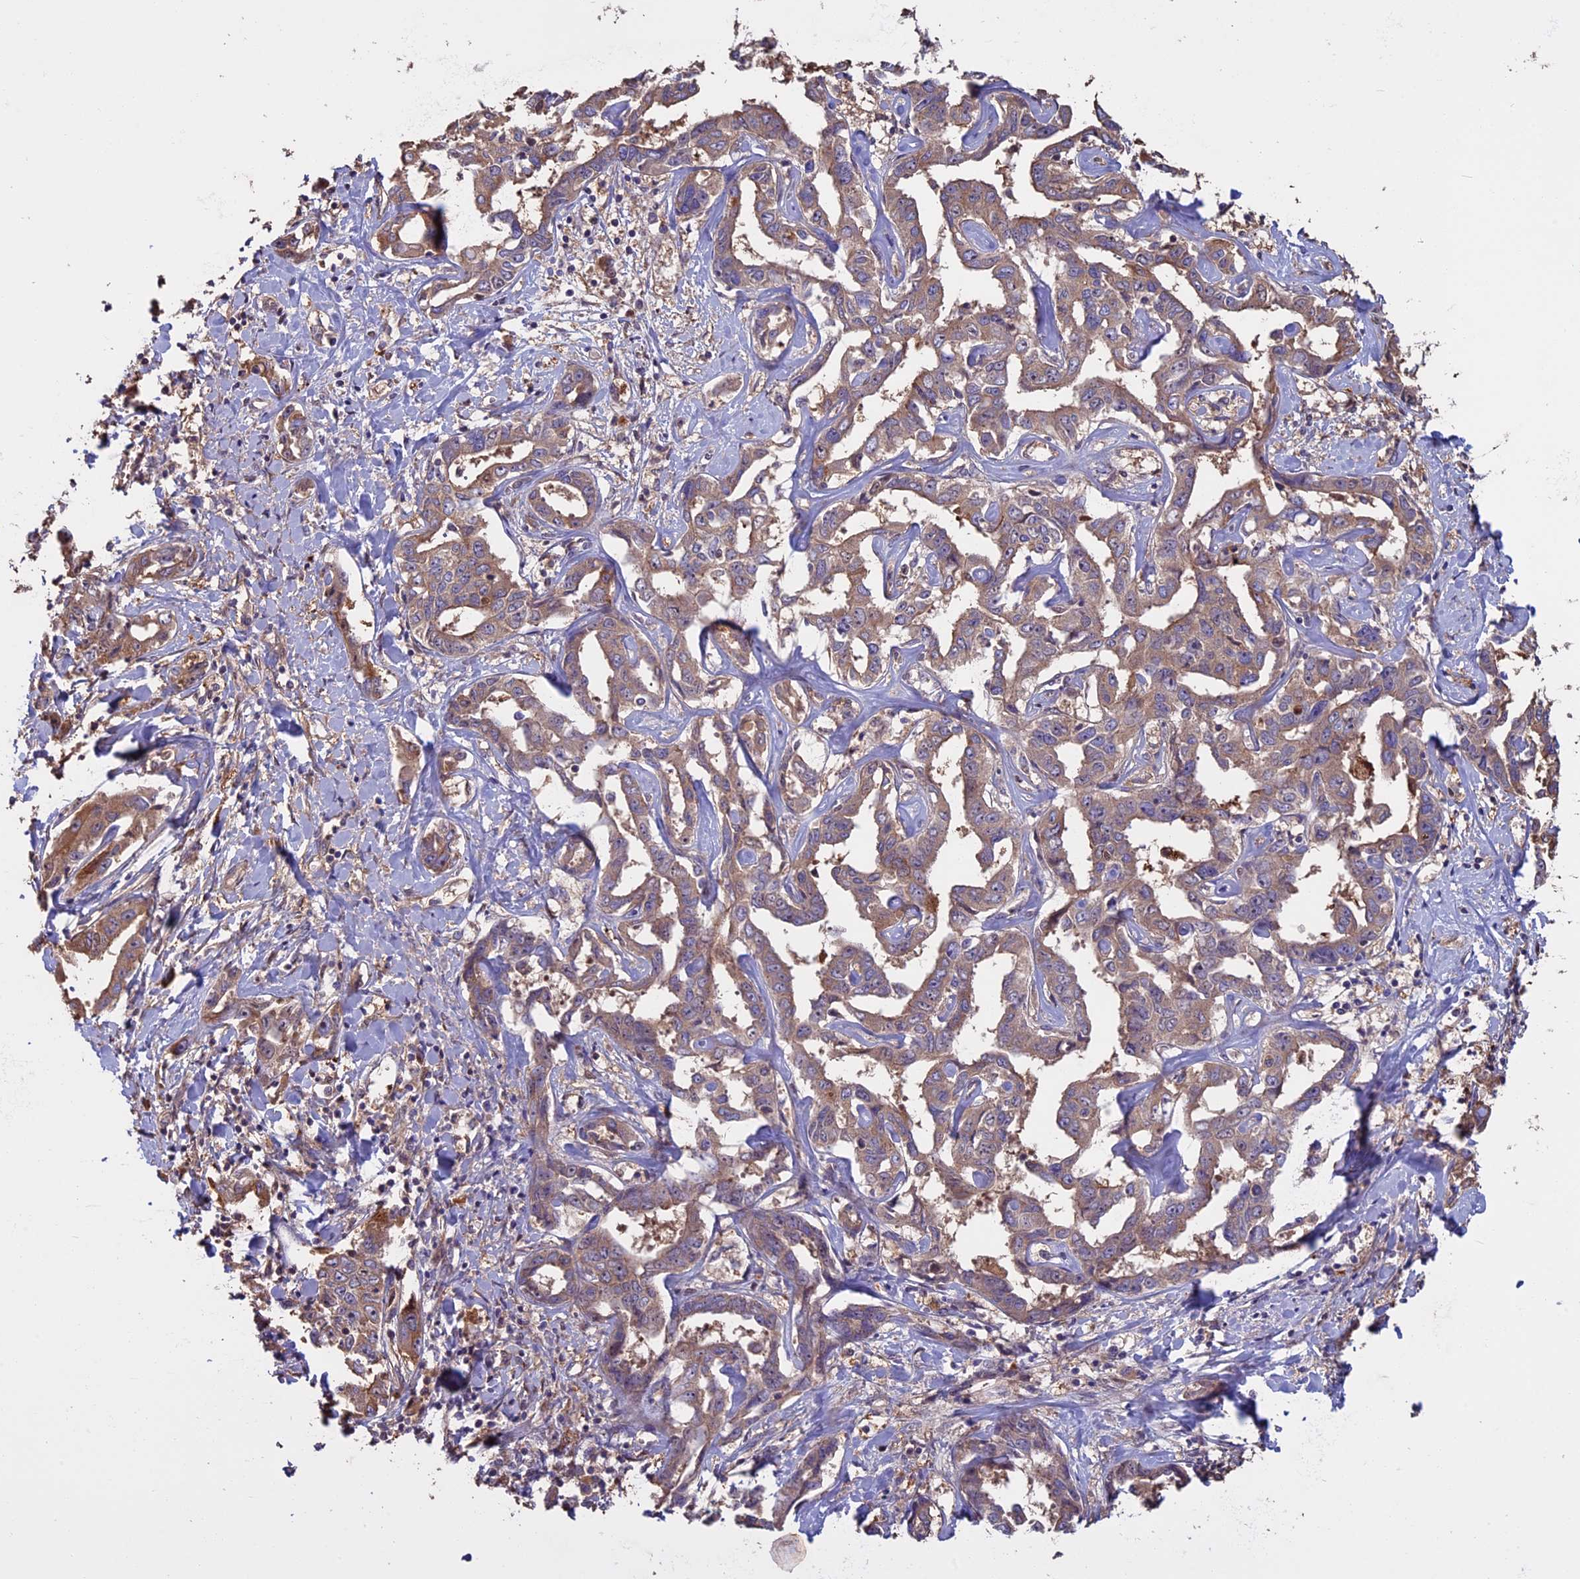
{"staining": {"intensity": "weak", "quantity": ">75%", "location": "cytoplasmic/membranous"}, "tissue": "liver cancer", "cell_type": "Tumor cells", "image_type": "cancer", "snomed": [{"axis": "morphology", "description": "Cholangiocarcinoma"}, {"axis": "topography", "description": "Liver"}], "caption": "The histopathology image demonstrates immunohistochemical staining of liver cancer. There is weak cytoplasmic/membranous staining is seen in approximately >75% of tumor cells. Immunohistochemistry (ihc) stains the protein in brown and the nuclei are stained blue.", "gene": "VWA3A", "patient": {"sex": "male", "age": 59}}